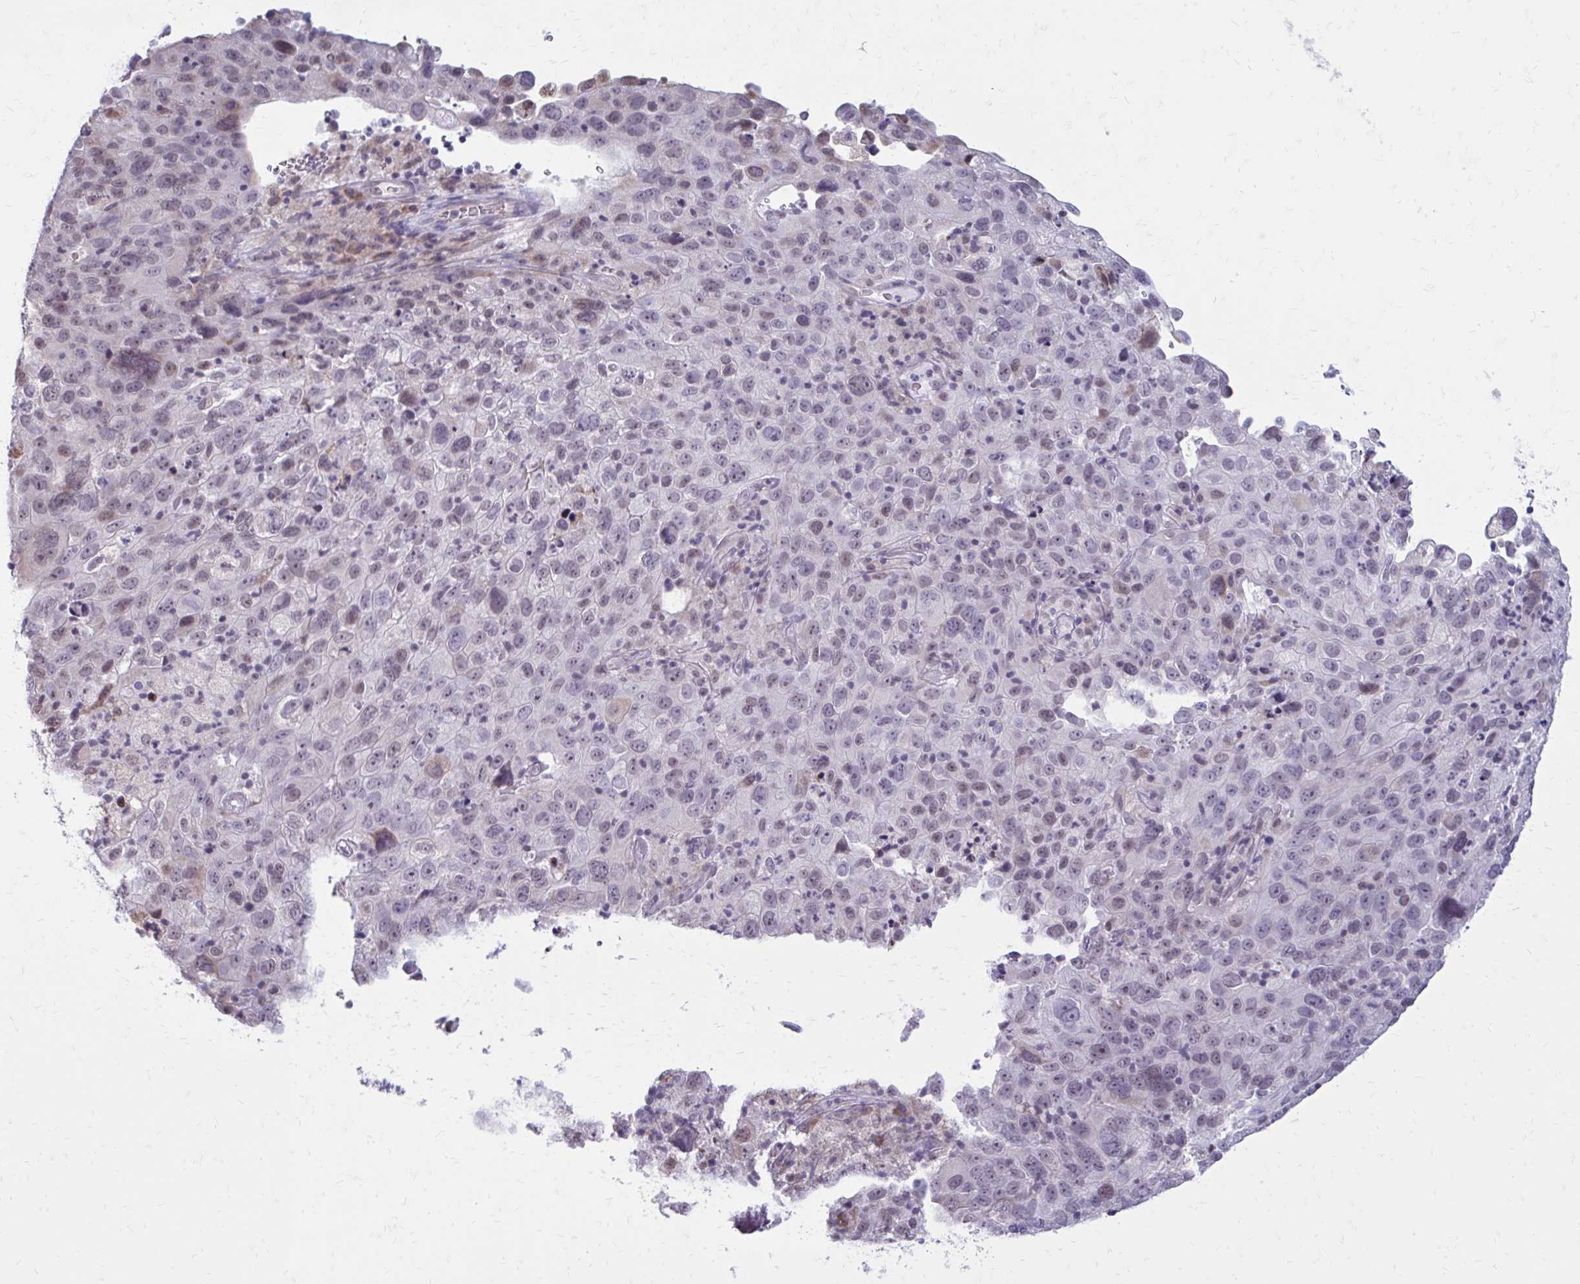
{"staining": {"intensity": "weak", "quantity": "<25%", "location": "nuclear"}, "tissue": "cervical cancer", "cell_type": "Tumor cells", "image_type": "cancer", "snomed": [{"axis": "morphology", "description": "Squamous cell carcinoma, NOS"}, {"axis": "topography", "description": "Cervix"}], "caption": "Tumor cells show no significant protein expression in cervical cancer (squamous cell carcinoma).", "gene": "PROSER1", "patient": {"sex": "female", "age": 44}}